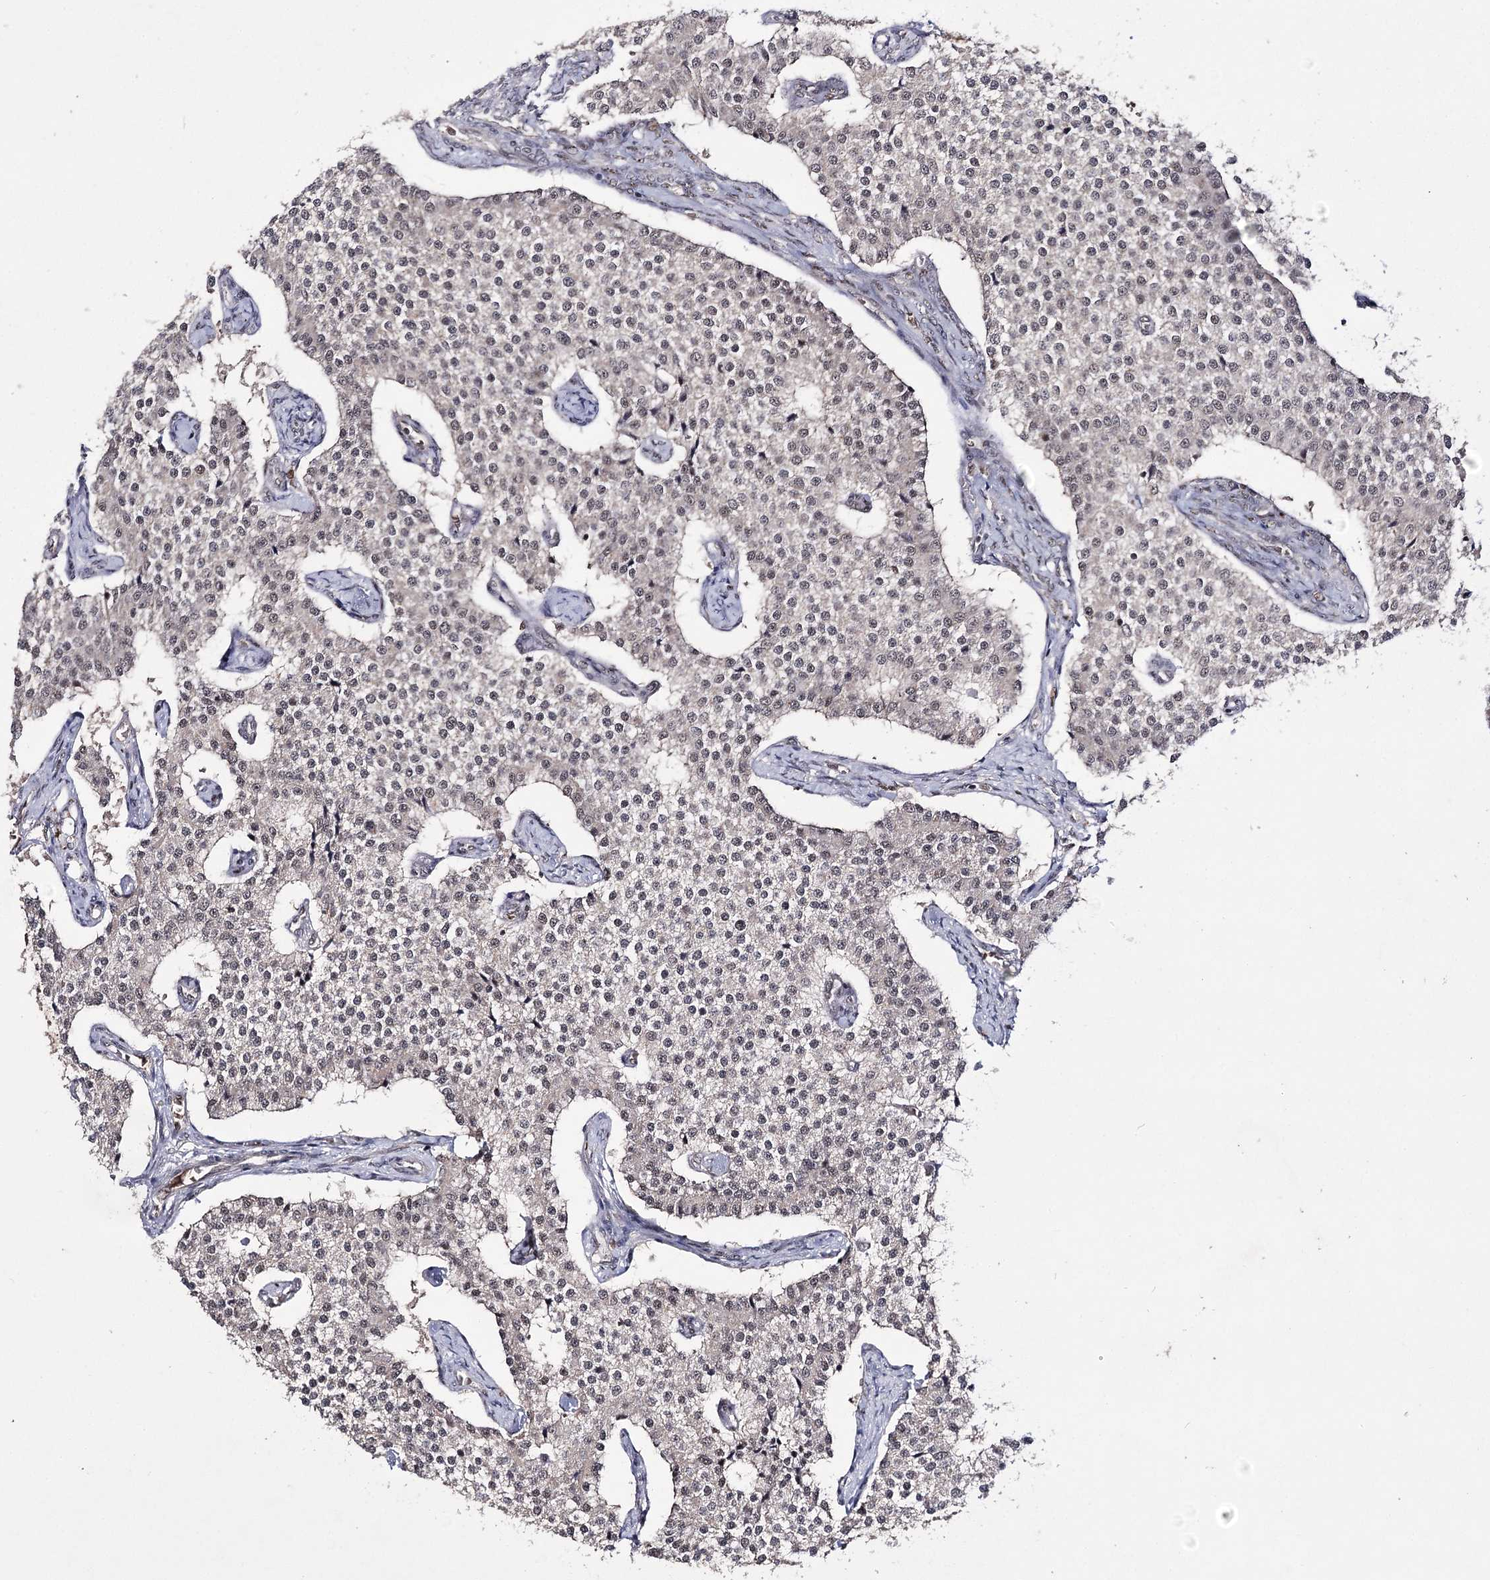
{"staining": {"intensity": "weak", "quantity": ">75%", "location": "nuclear"}, "tissue": "carcinoid", "cell_type": "Tumor cells", "image_type": "cancer", "snomed": [{"axis": "morphology", "description": "Carcinoid, malignant, NOS"}, {"axis": "topography", "description": "Colon"}], "caption": "Immunohistochemistry (IHC) of human carcinoid displays low levels of weak nuclear positivity in about >75% of tumor cells. The protein is stained brown, and the nuclei are stained in blue (DAB IHC with brightfield microscopy, high magnification).", "gene": "PRPF40A", "patient": {"sex": "female", "age": 52}}